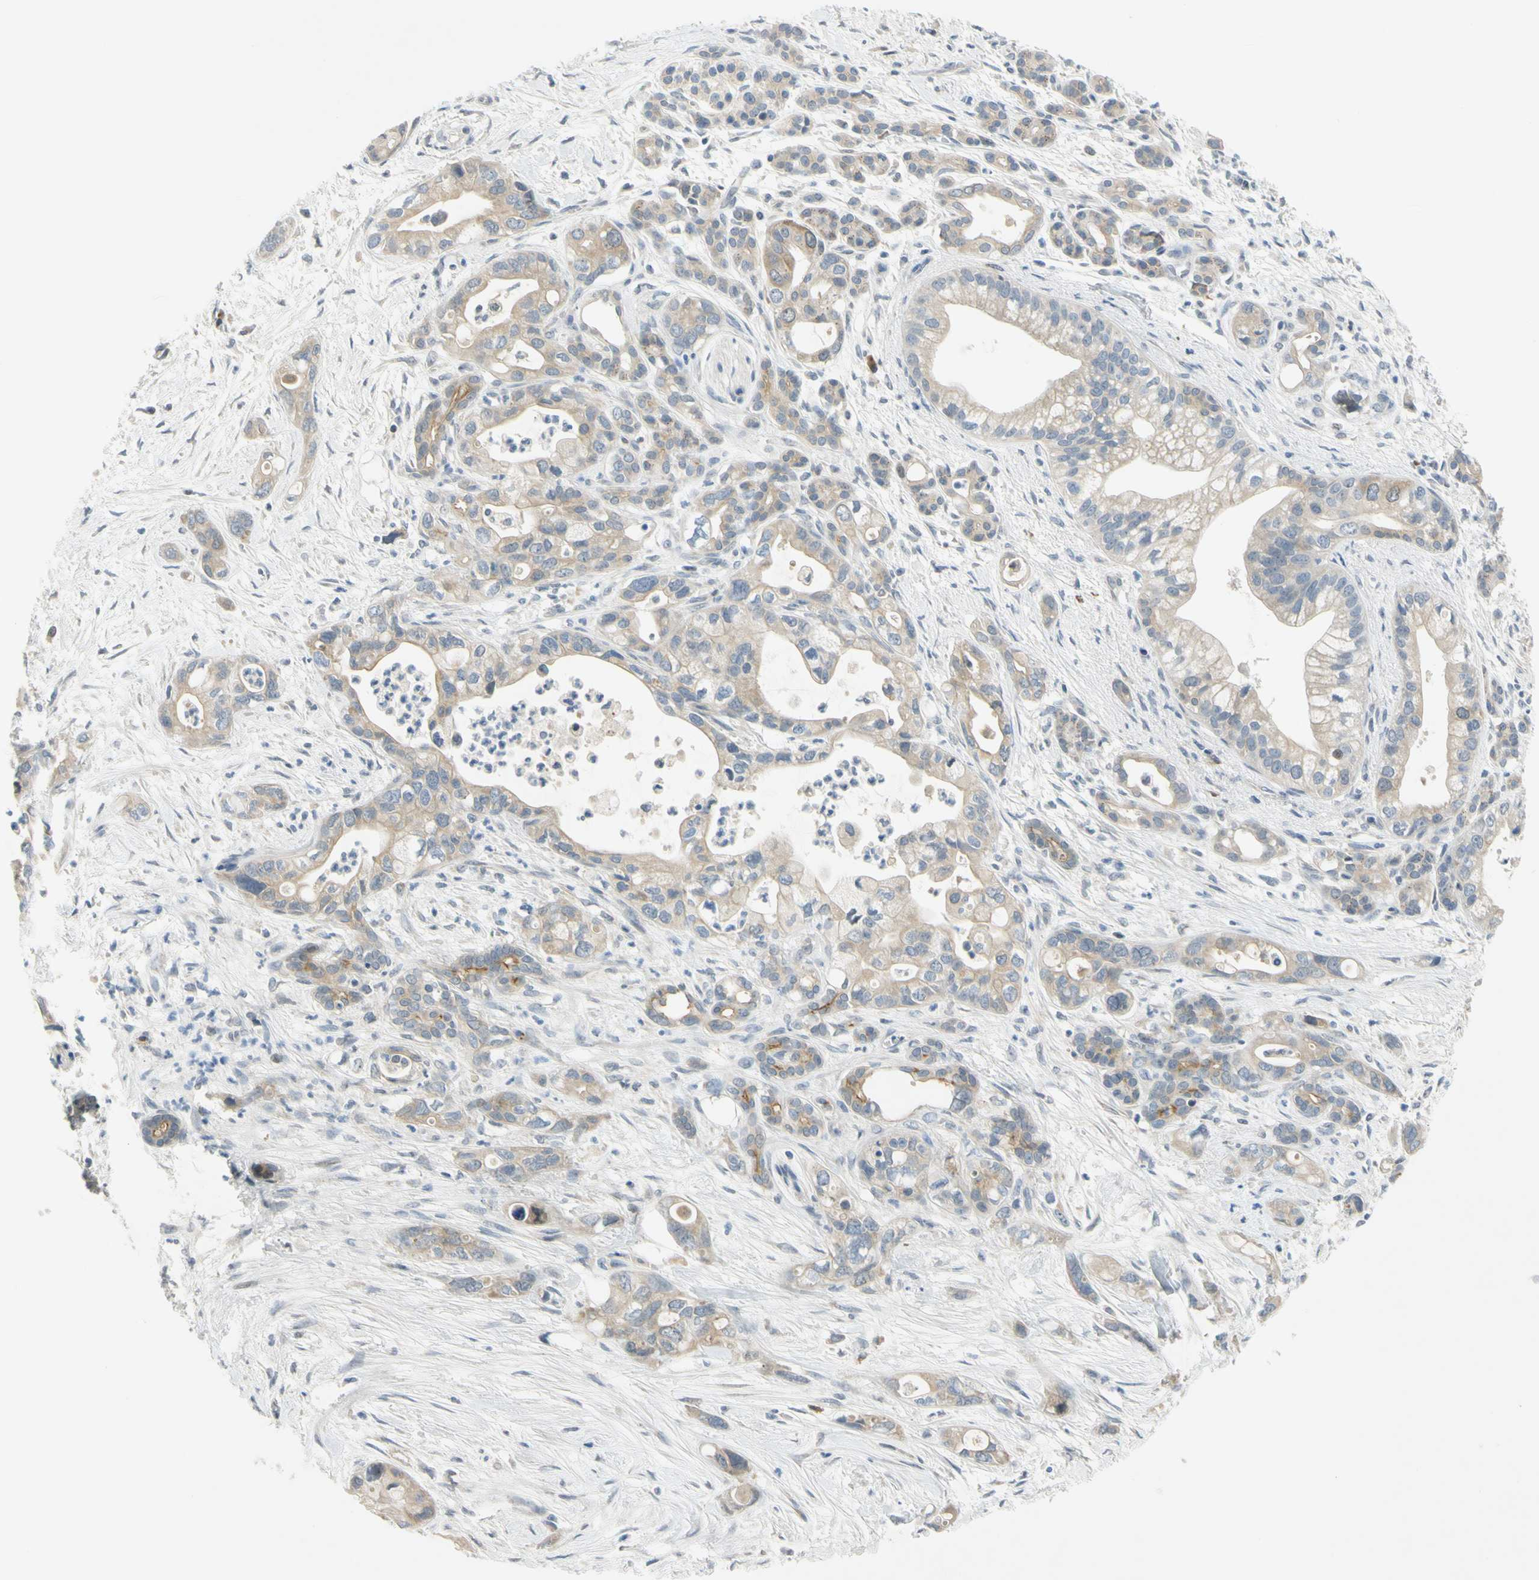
{"staining": {"intensity": "weak", "quantity": ">75%", "location": "cytoplasmic/membranous"}, "tissue": "pancreatic cancer", "cell_type": "Tumor cells", "image_type": "cancer", "snomed": [{"axis": "morphology", "description": "Adenocarcinoma, NOS"}, {"axis": "topography", "description": "Pancreas"}], "caption": "Protein expression analysis of adenocarcinoma (pancreatic) shows weak cytoplasmic/membranous staining in about >75% of tumor cells.", "gene": "CCNB2", "patient": {"sex": "male", "age": 70}}